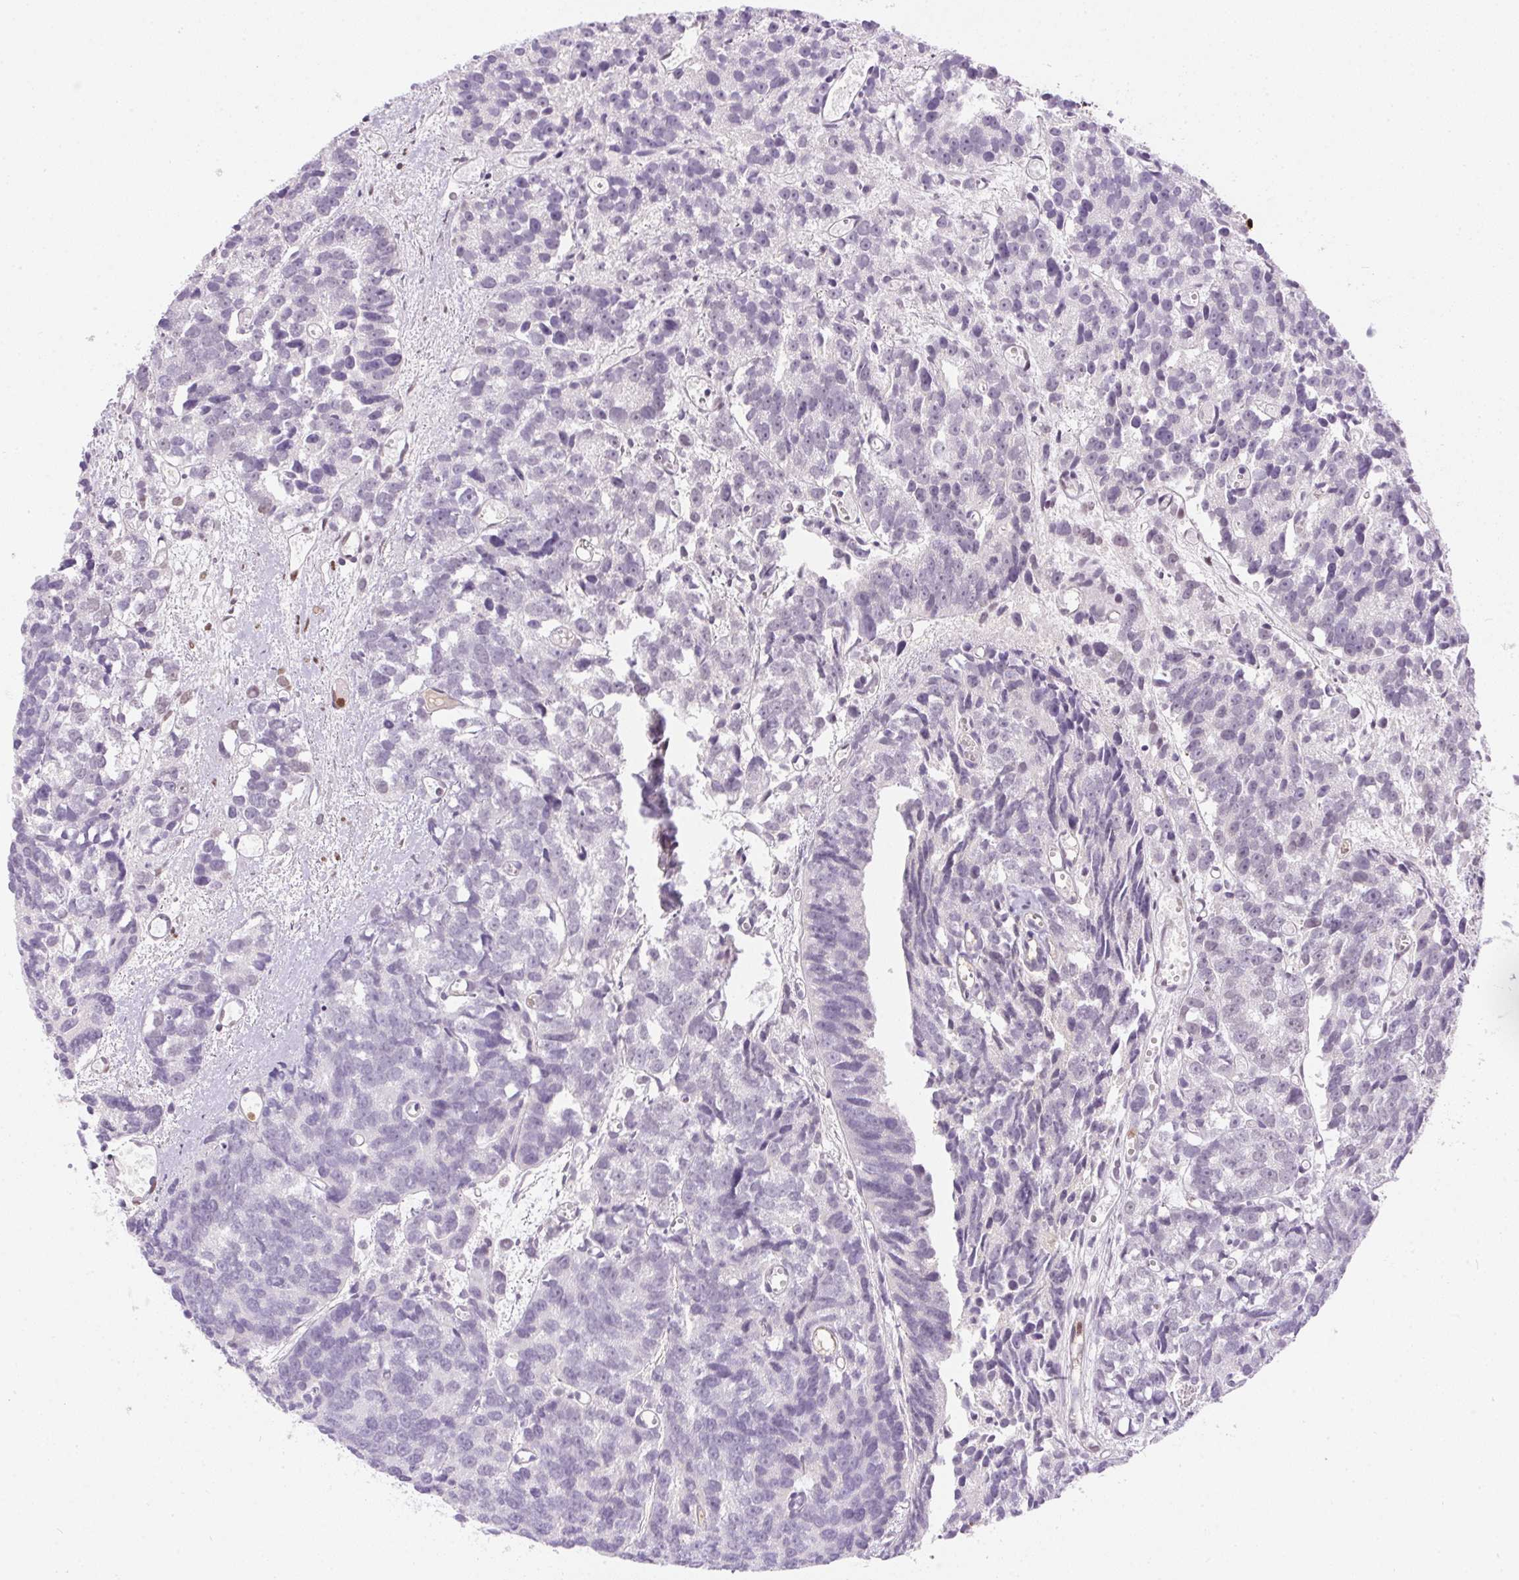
{"staining": {"intensity": "negative", "quantity": "none", "location": "none"}, "tissue": "prostate cancer", "cell_type": "Tumor cells", "image_type": "cancer", "snomed": [{"axis": "morphology", "description": "Adenocarcinoma, High grade"}, {"axis": "topography", "description": "Prostate"}], "caption": "There is no significant expression in tumor cells of prostate cancer.", "gene": "ORM1", "patient": {"sex": "male", "age": 77}}